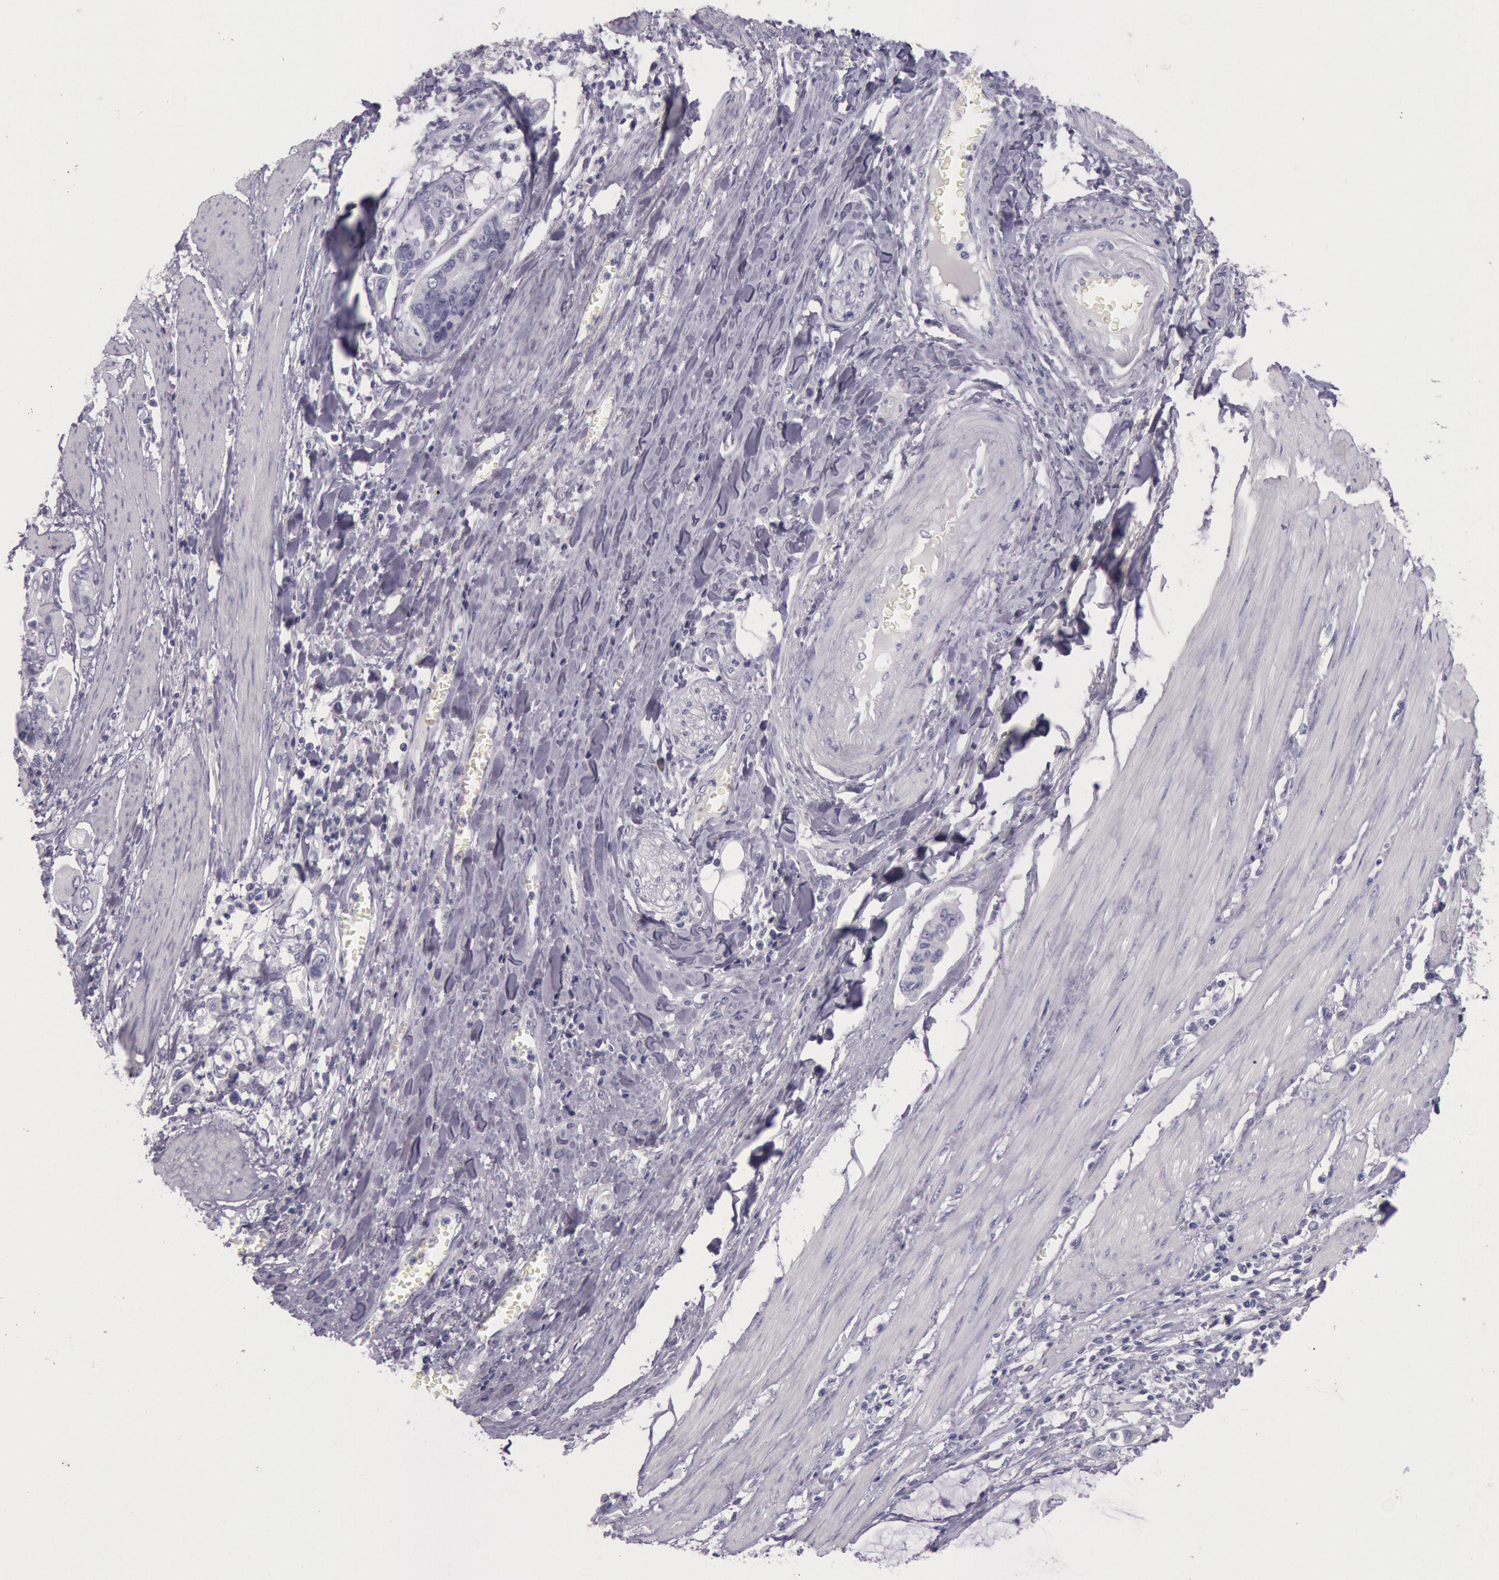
{"staining": {"intensity": "negative", "quantity": "none", "location": "none"}, "tissue": "stomach cancer", "cell_type": "Tumor cells", "image_type": "cancer", "snomed": [{"axis": "morphology", "description": "Adenocarcinoma, NOS"}, {"axis": "topography", "description": "Stomach, upper"}], "caption": "Image shows no significant protein expression in tumor cells of adenocarcinoma (stomach).", "gene": "EGFR", "patient": {"sex": "male", "age": 80}}